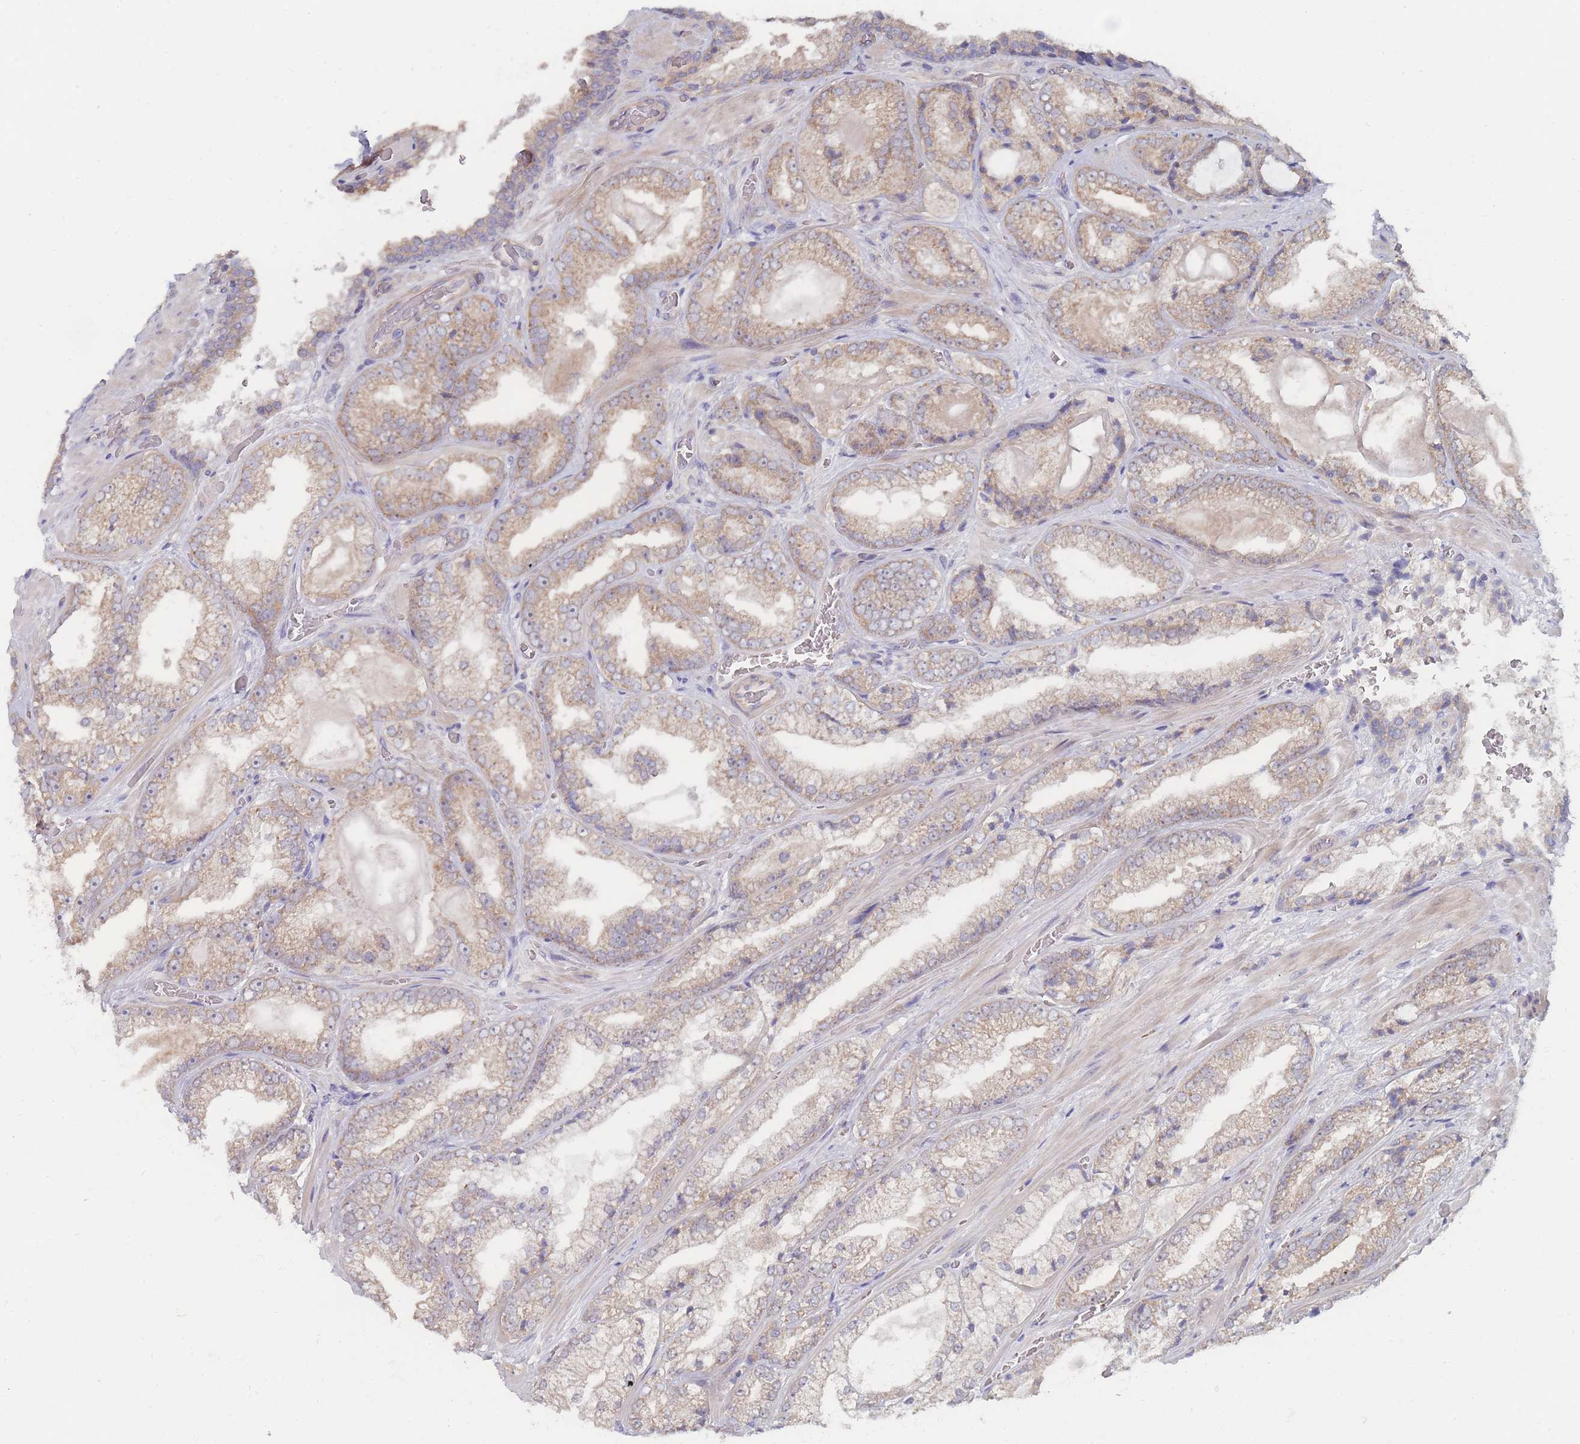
{"staining": {"intensity": "weak", "quantity": ">75%", "location": "cytoplasmic/membranous"}, "tissue": "prostate cancer", "cell_type": "Tumor cells", "image_type": "cancer", "snomed": [{"axis": "morphology", "description": "Adenocarcinoma, Low grade"}, {"axis": "topography", "description": "Prostate"}], "caption": "Human prostate cancer (low-grade adenocarcinoma) stained with a brown dye exhibits weak cytoplasmic/membranous positive positivity in approximately >75% of tumor cells.", "gene": "NUB1", "patient": {"sex": "male", "age": 57}}